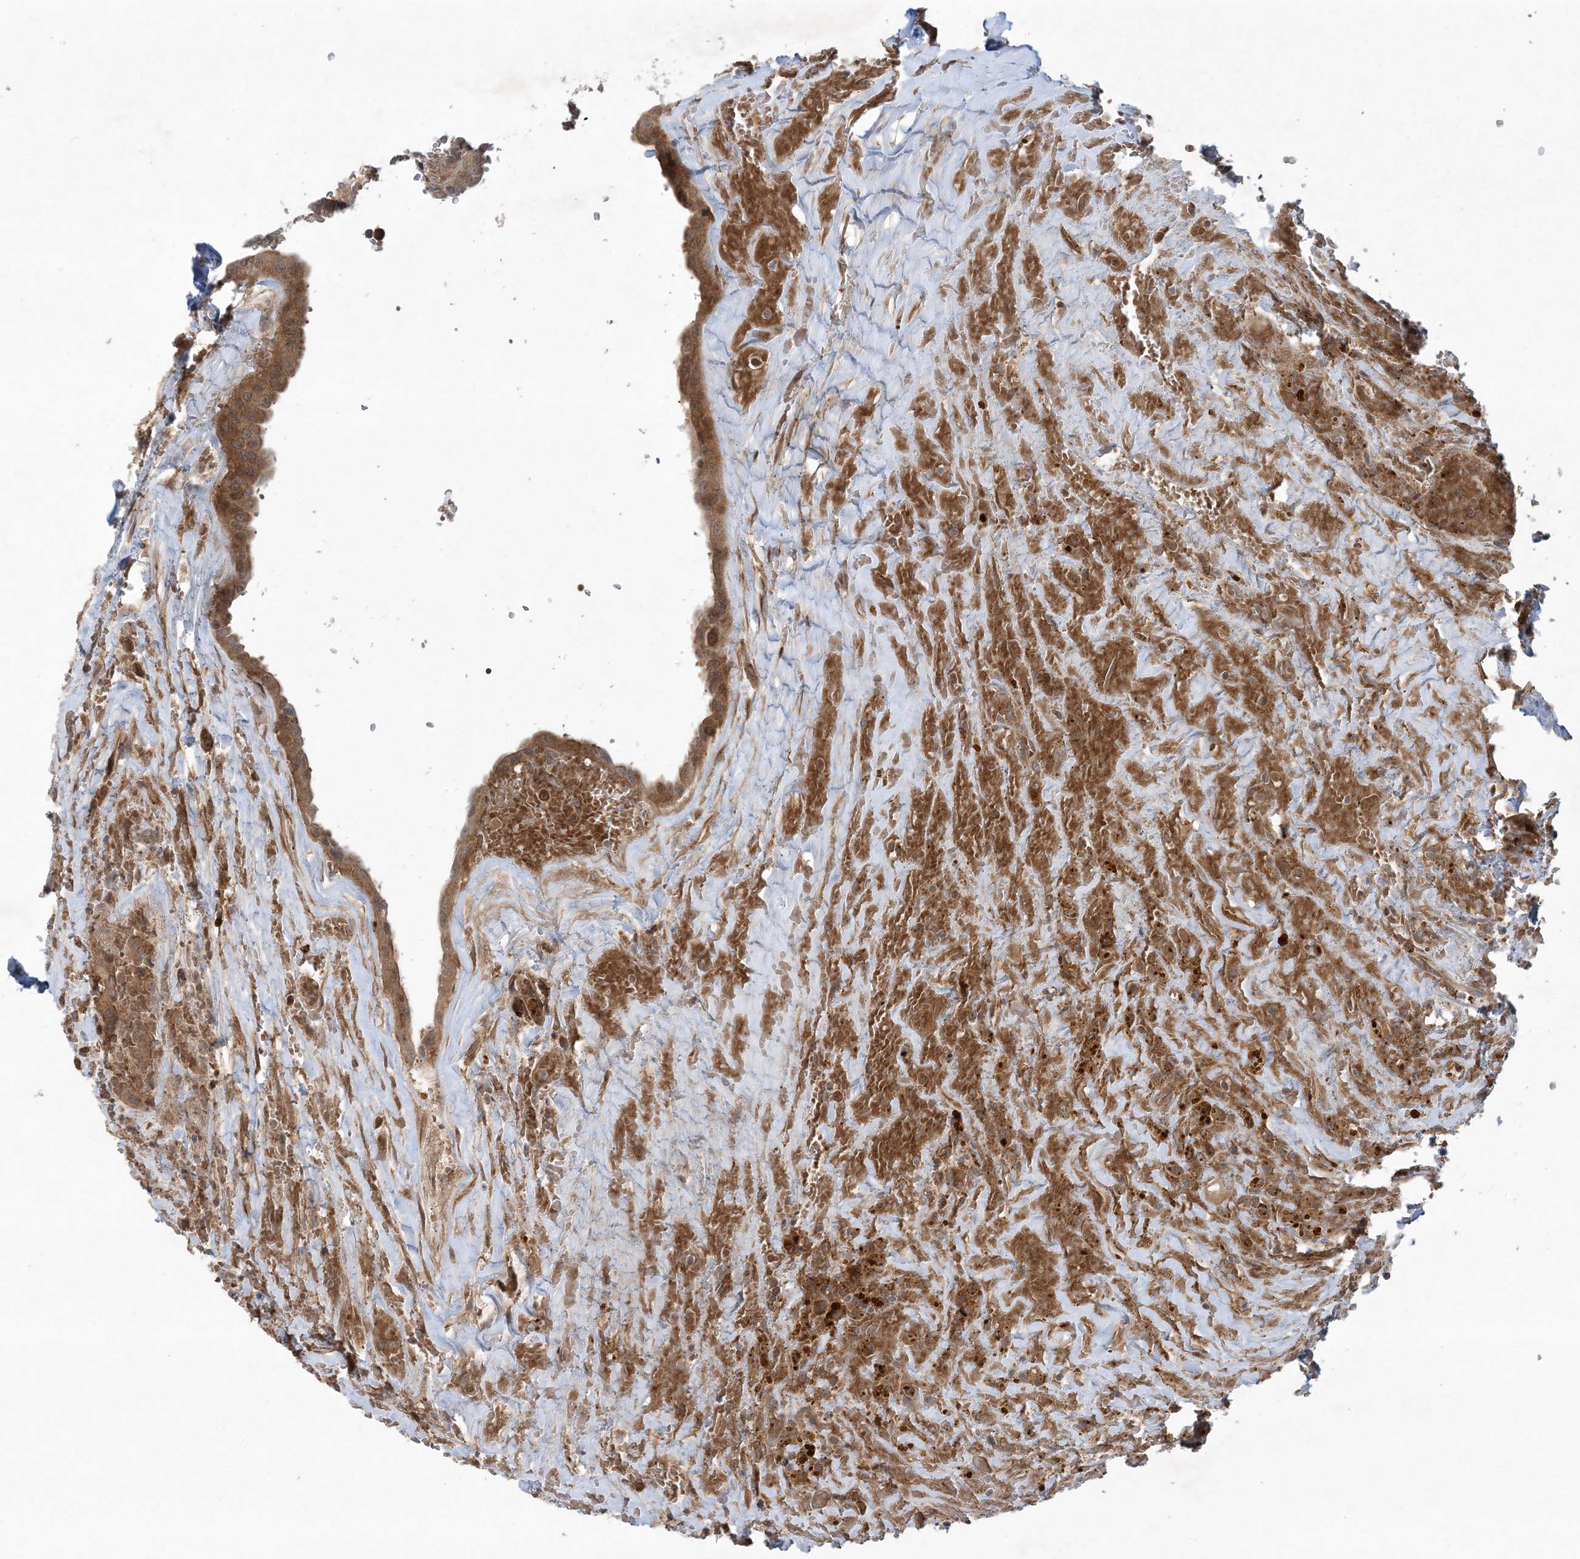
{"staining": {"intensity": "moderate", "quantity": ">75%", "location": "cytoplasmic/membranous"}, "tissue": "thyroid cancer", "cell_type": "Tumor cells", "image_type": "cancer", "snomed": [{"axis": "morphology", "description": "Papillary adenocarcinoma, NOS"}, {"axis": "topography", "description": "Thyroid gland"}], "caption": "Thyroid cancer (papillary adenocarcinoma) stained with DAB (3,3'-diaminobenzidine) immunohistochemistry (IHC) reveals medium levels of moderate cytoplasmic/membranous staining in approximately >75% of tumor cells.", "gene": "STAM2", "patient": {"sex": "male", "age": 77}}